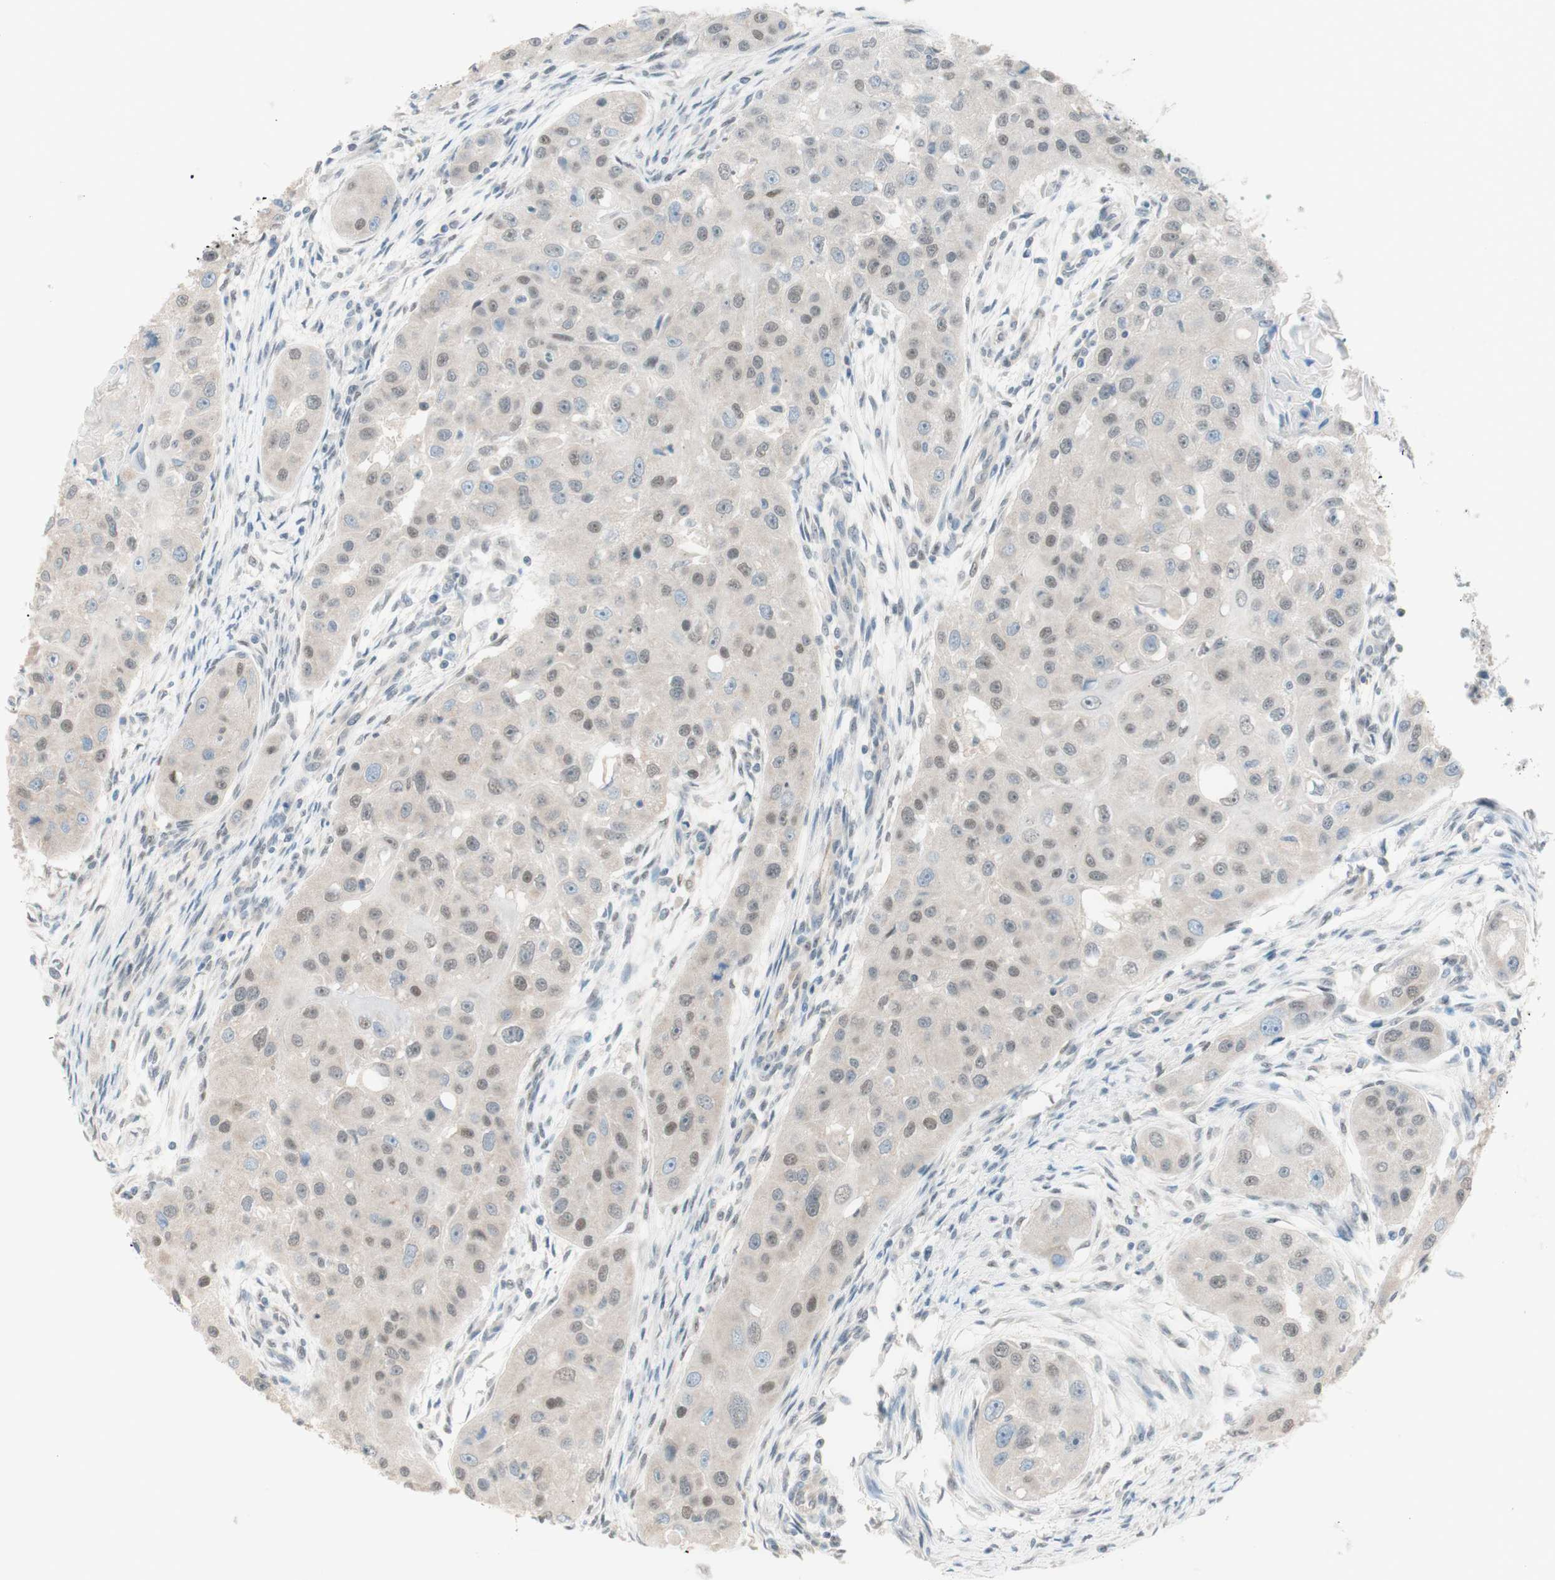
{"staining": {"intensity": "weak", "quantity": "25%-75%", "location": "nuclear"}, "tissue": "head and neck cancer", "cell_type": "Tumor cells", "image_type": "cancer", "snomed": [{"axis": "morphology", "description": "Normal tissue, NOS"}, {"axis": "morphology", "description": "Squamous cell carcinoma, NOS"}, {"axis": "topography", "description": "Skeletal muscle"}, {"axis": "topography", "description": "Head-Neck"}], "caption": "Immunohistochemistry (IHC) (DAB (3,3'-diaminobenzidine)) staining of squamous cell carcinoma (head and neck) shows weak nuclear protein expression in about 25%-75% of tumor cells.", "gene": "JPH1", "patient": {"sex": "male", "age": 51}}